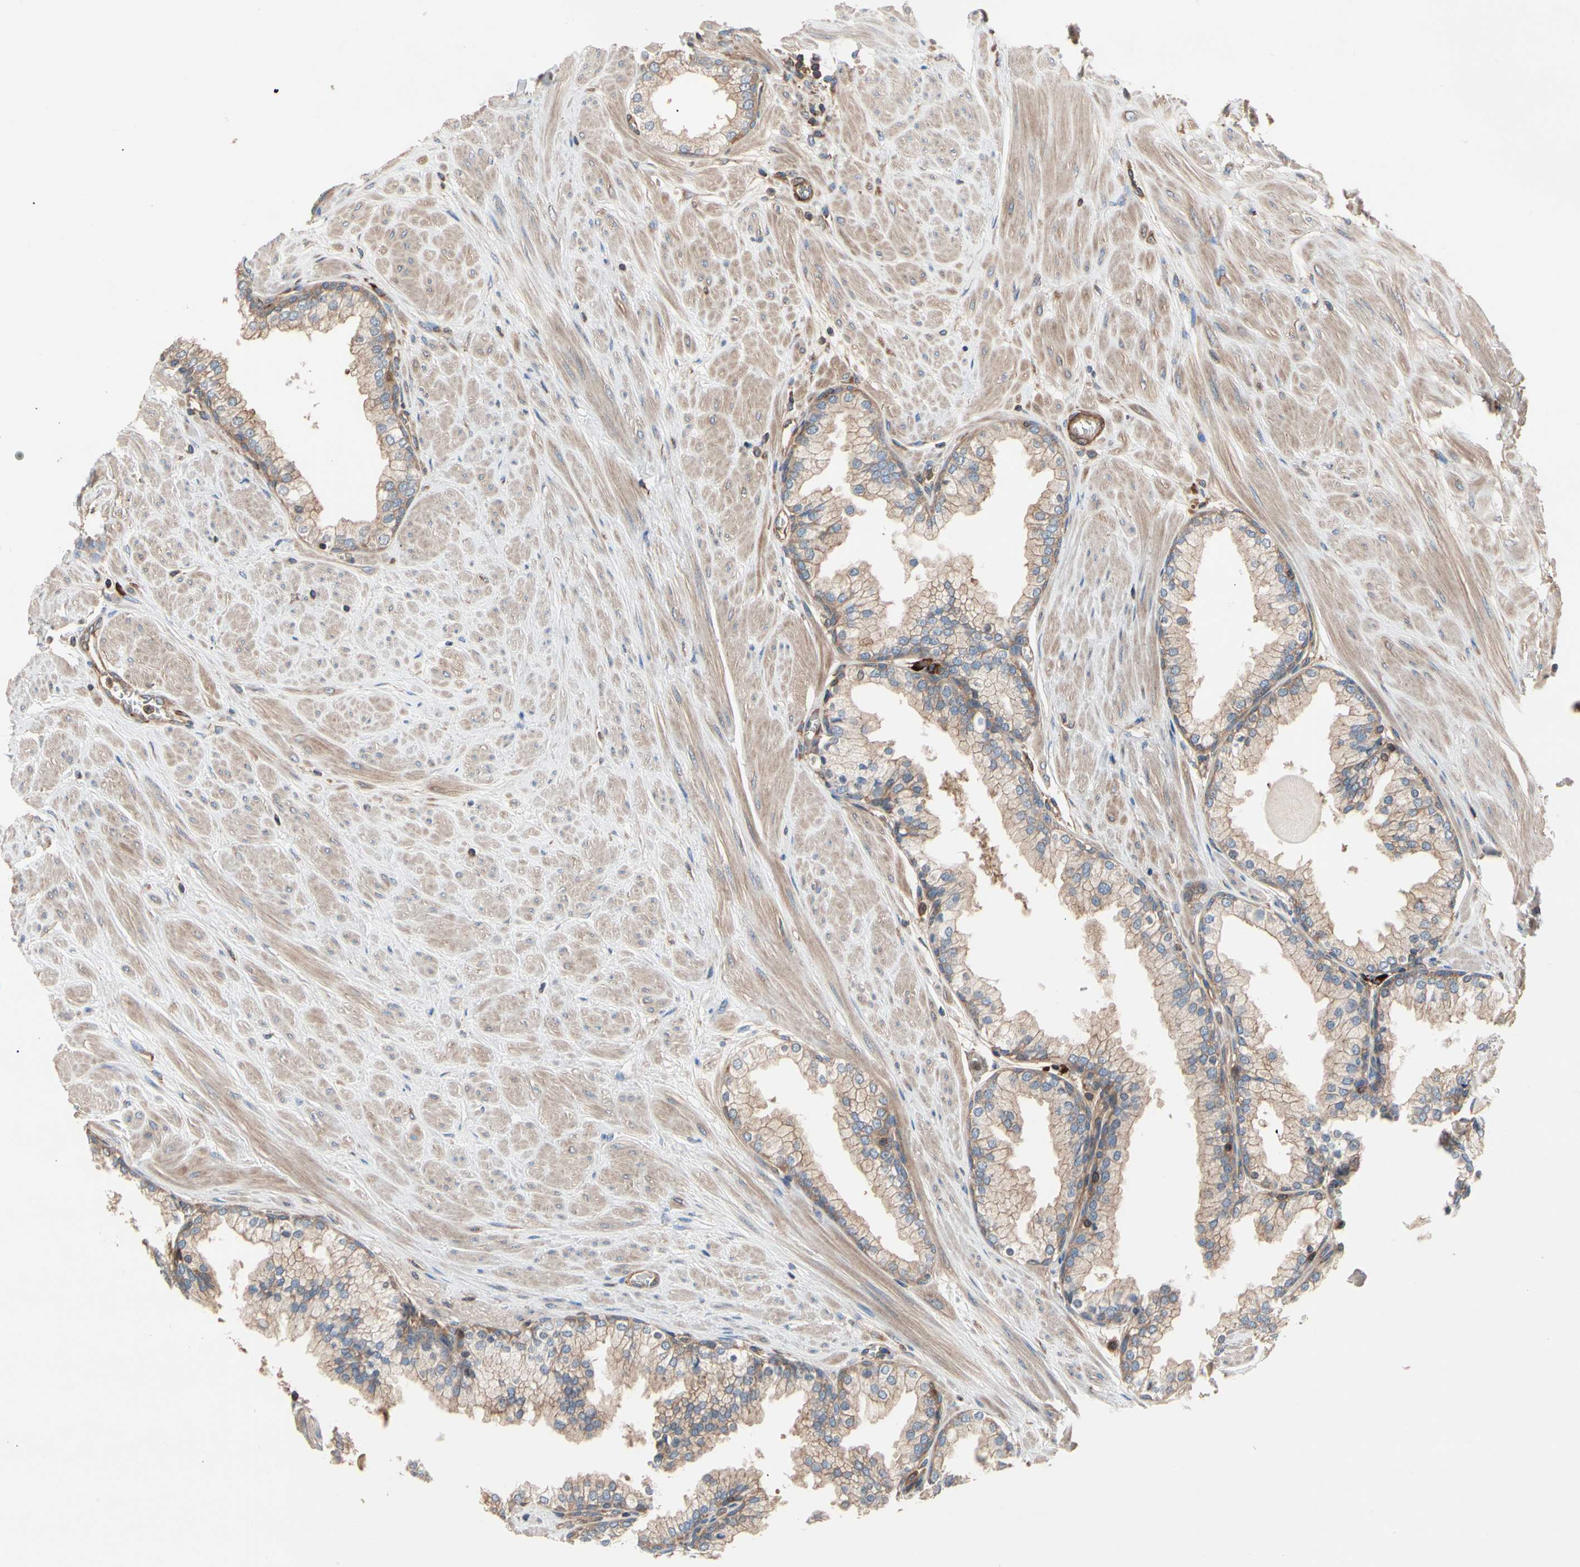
{"staining": {"intensity": "moderate", "quantity": ">75%", "location": "cytoplasmic/membranous"}, "tissue": "prostate", "cell_type": "Glandular cells", "image_type": "normal", "snomed": [{"axis": "morphology", "description": "Normal tissue, NOS"}, {"axis": "topography", "description": "Prostate"}], "caption": "Protein staining displays moderate cytoplasmic/membranous expression in about >75% of glandular cells in unremarkable prostate.", "gene": "ROCK1", "patient": {"sex": "male", "age": 51}}